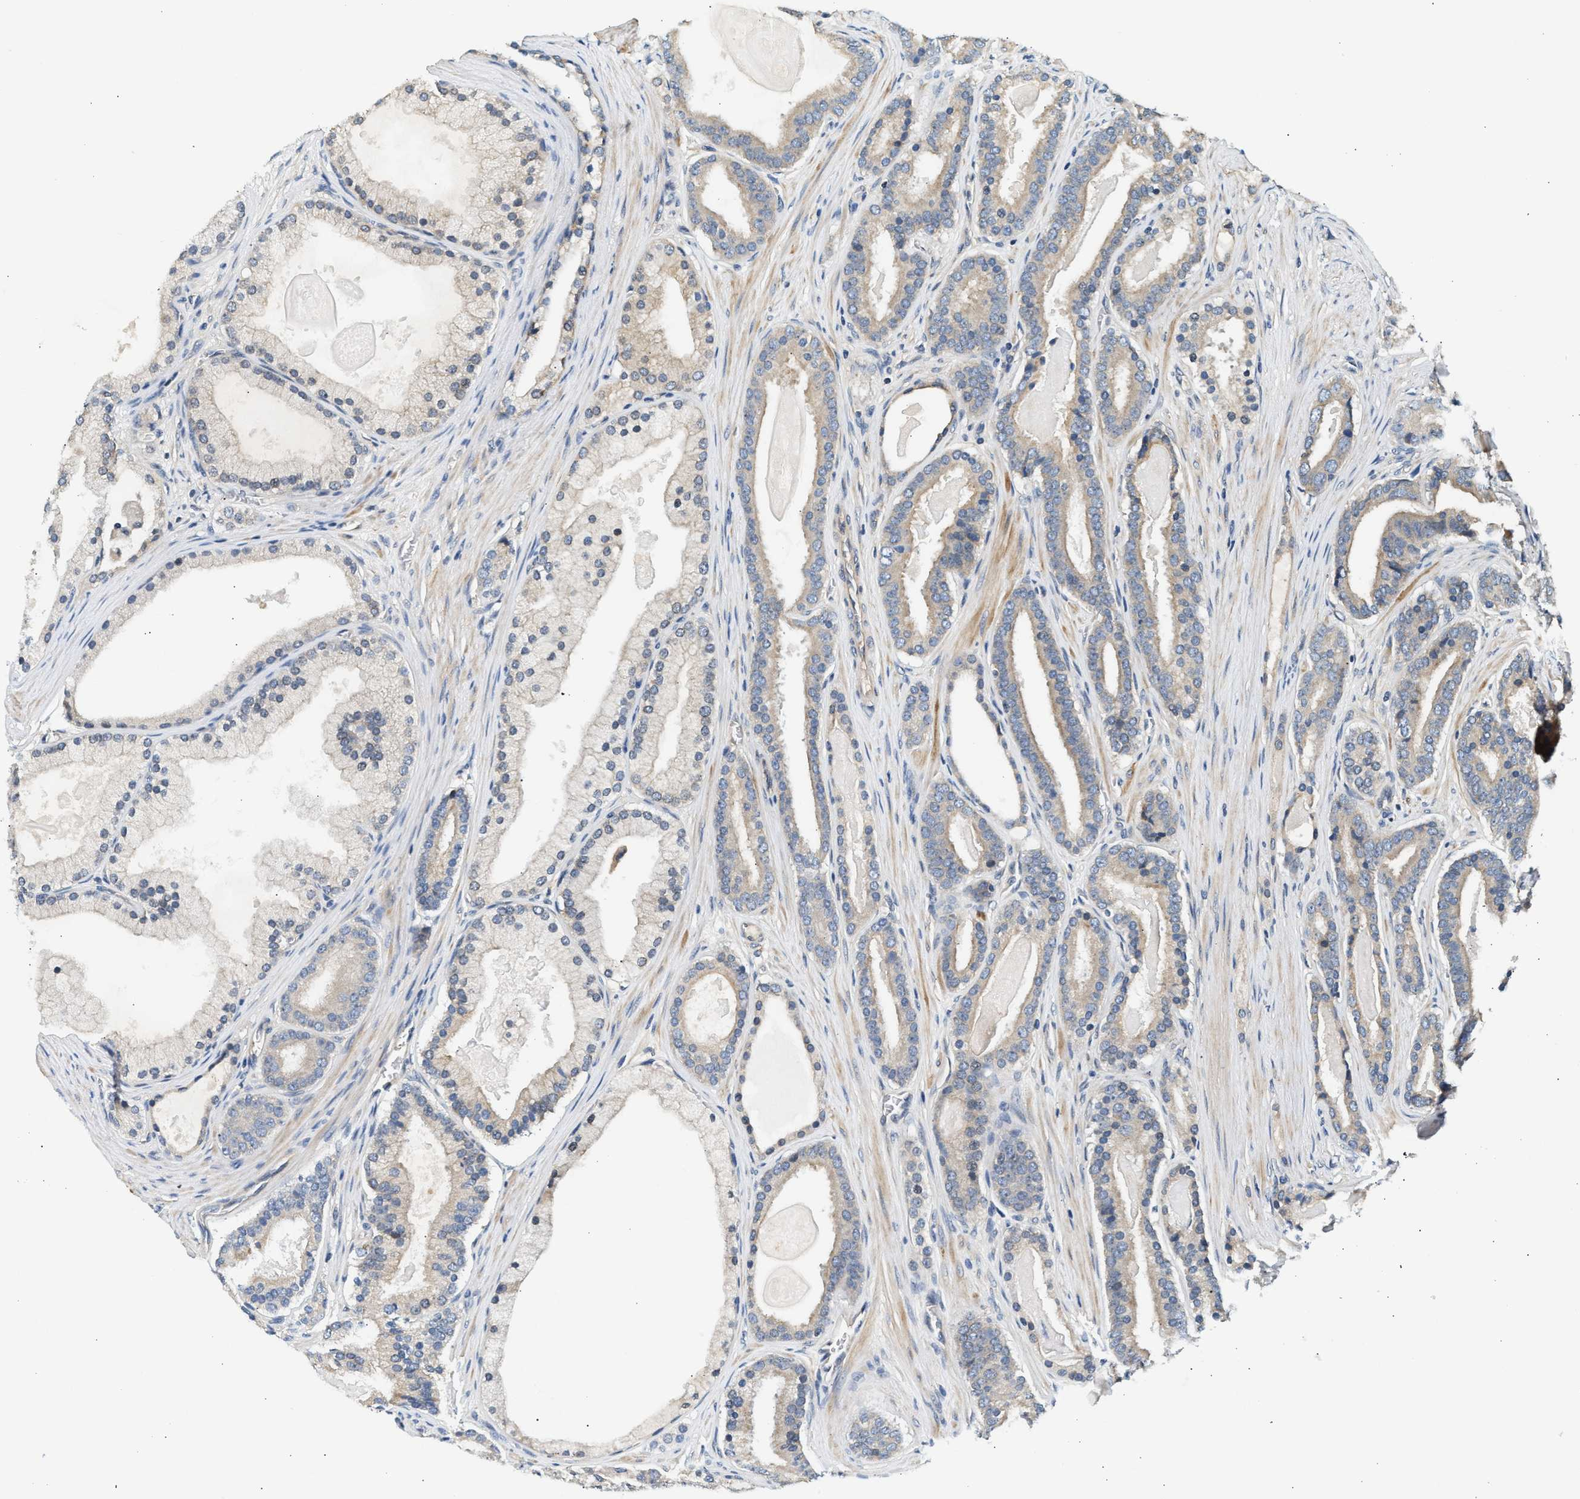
{"staining": {"intensity": "moderate", "quantity": "<25%", "location": "cytoplasmic/membranous"}, "tissue": "prostate cancer", "cell_type": "Tumor cells", "image_type": "cancer", "snomed": [{"axis": "morphology", "description": "Adenocarcinoma, High grade"}, {"axis": "topography", "description": "Prostate"}], "caption": "Immunohistochemistry of human prostate adenocarcinoma (high-grade) exhibits low levels of moderate cytoplasmic/membranous expression in approximately <25% of tumor cells. (brown staining indicates protein expression, while blue staining denotes nuclei).", "gene": "WDR31", "patient": {"sex": "male", "age": 60}}